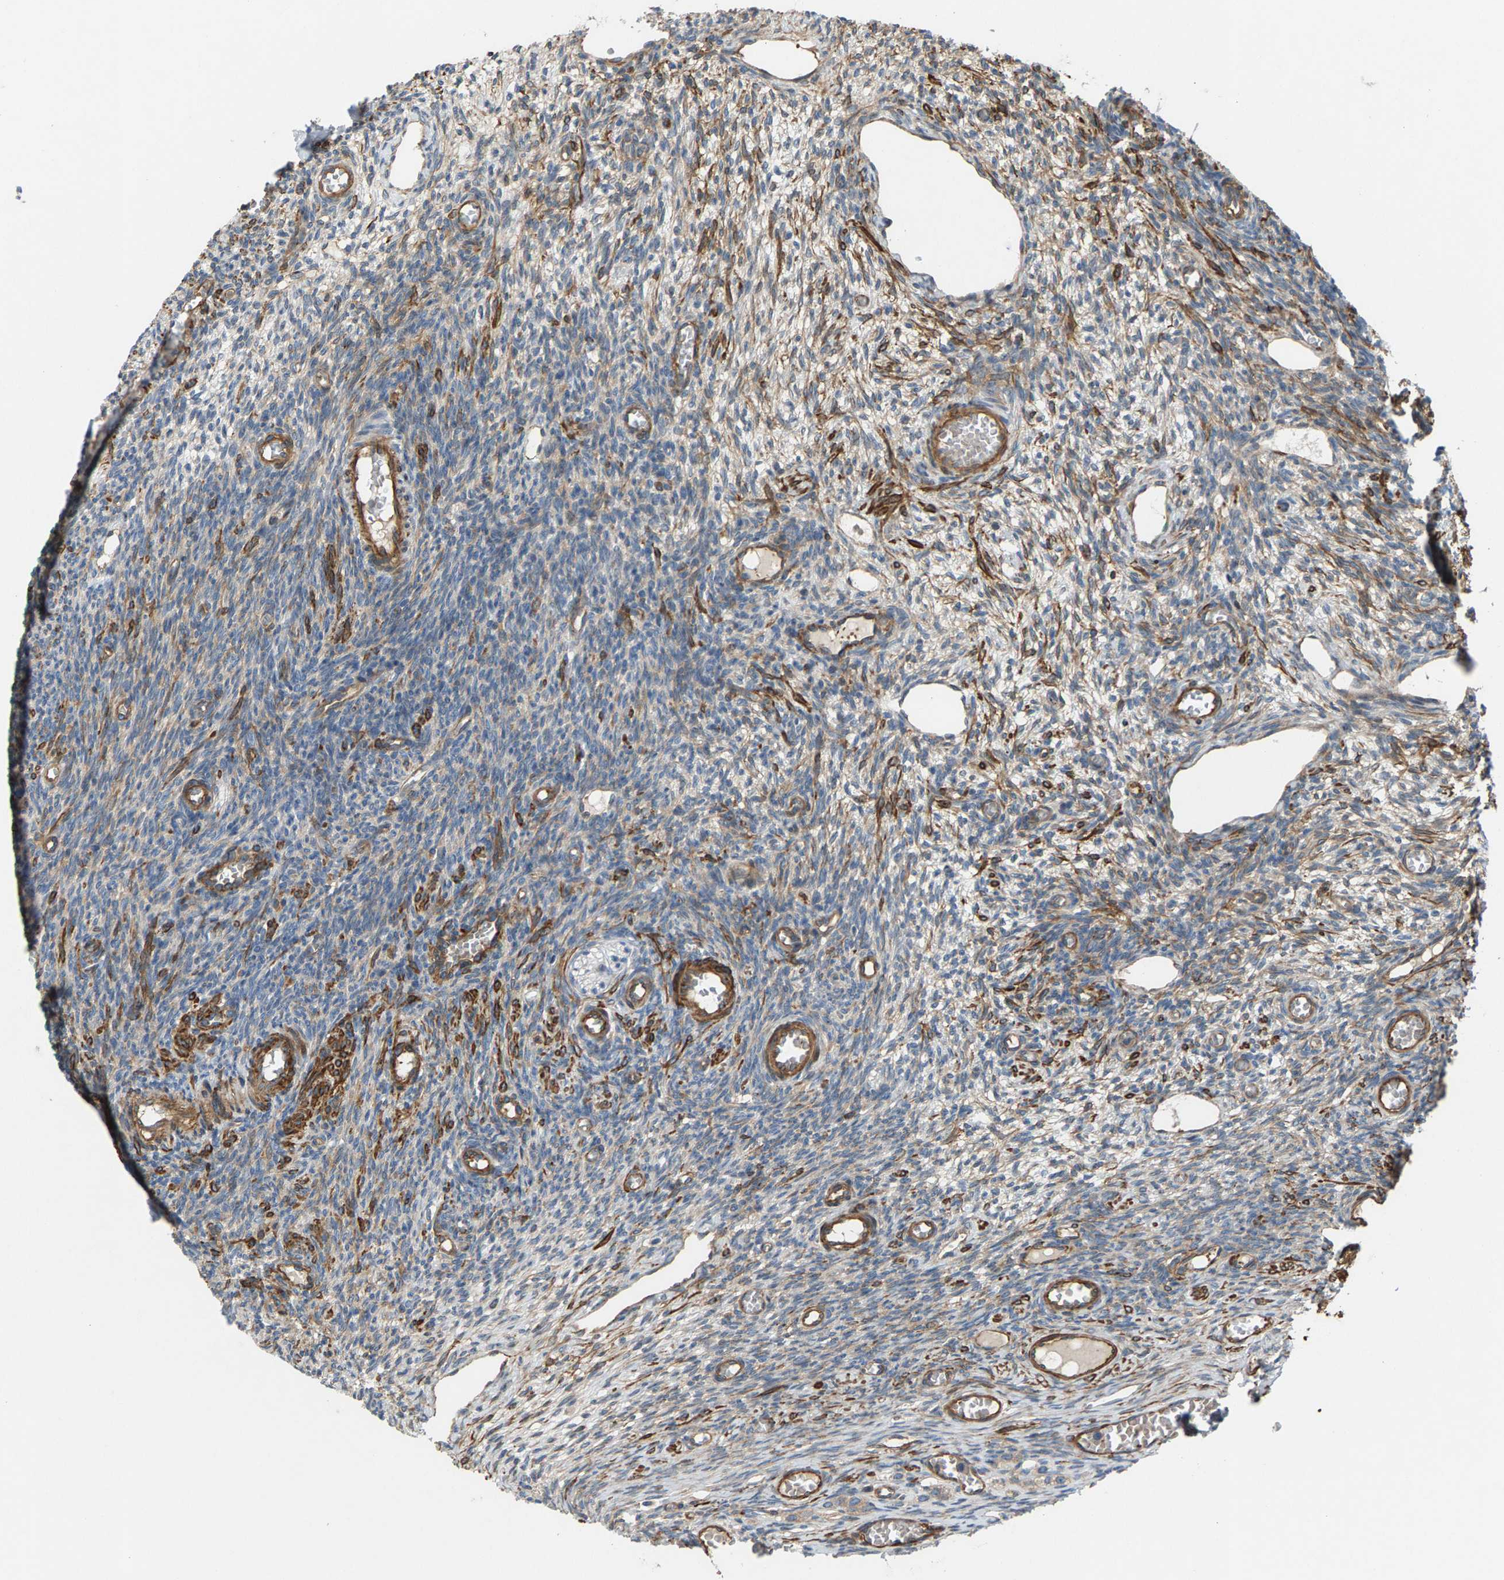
{"staining": {"intensity": "moderate", "quantity": "<25%", "location": "cytoplasmic/membranous"}, "tissue": "ovary", "cell_type": "Ovarian stroma cells", "image_type": "normal", "snomed": [{"axis": "morphology", "description": "Normal tissue, NOS"}, {"axis": "topography", "description": "Ovary"}], "caption": "Ovary stained with a brown dye shows moderate cytoplasmic/membranous positive staining in approximately <25% of ovarian stroma cells.", "gene": "PDCL", "patient": {"sex": "female", "age": 27}}